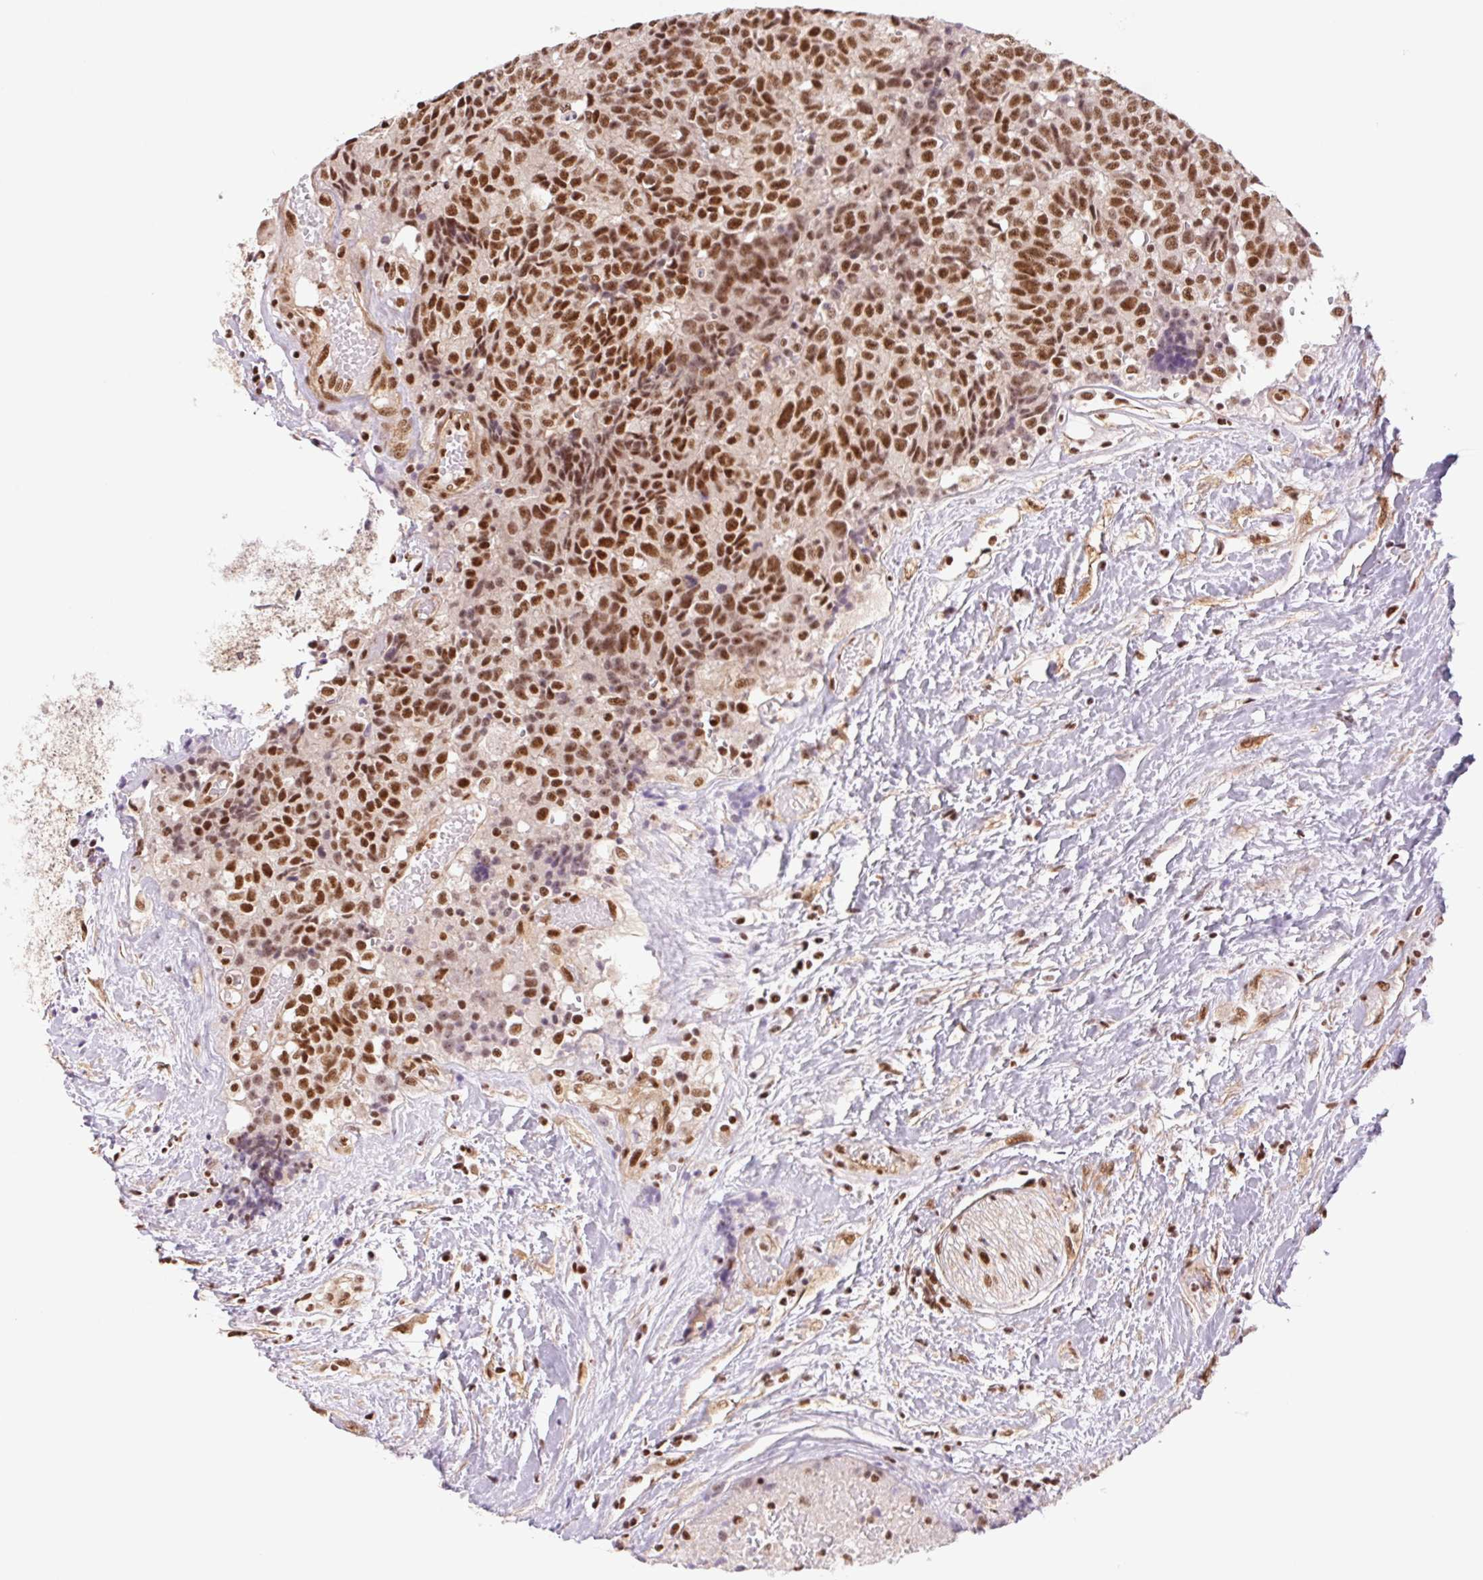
{"staining": {"intensity": "strong", "quantity": "25%-75%", "location": "nuclear"}, "tissue": "prostate cancer", "cell_type": "Tumor cells", "image_type": "cancer", "snomed": [{"axis": "morphology", "description": "Adenocarcinoma, High grade"}, {"axis": "topography", "description": "Prostate and seminal vesicle, NOS"}], "caption": "A high-resolution micrograph shows immunohistochemistry (IHC) staining of prostate adenocarcinoma (high-grade), which exhibits strong nuclear positivity in about 25%-75% of tumor cells.", "gene": "CWC25", "patient": {"sex": "male", "age": 60}}